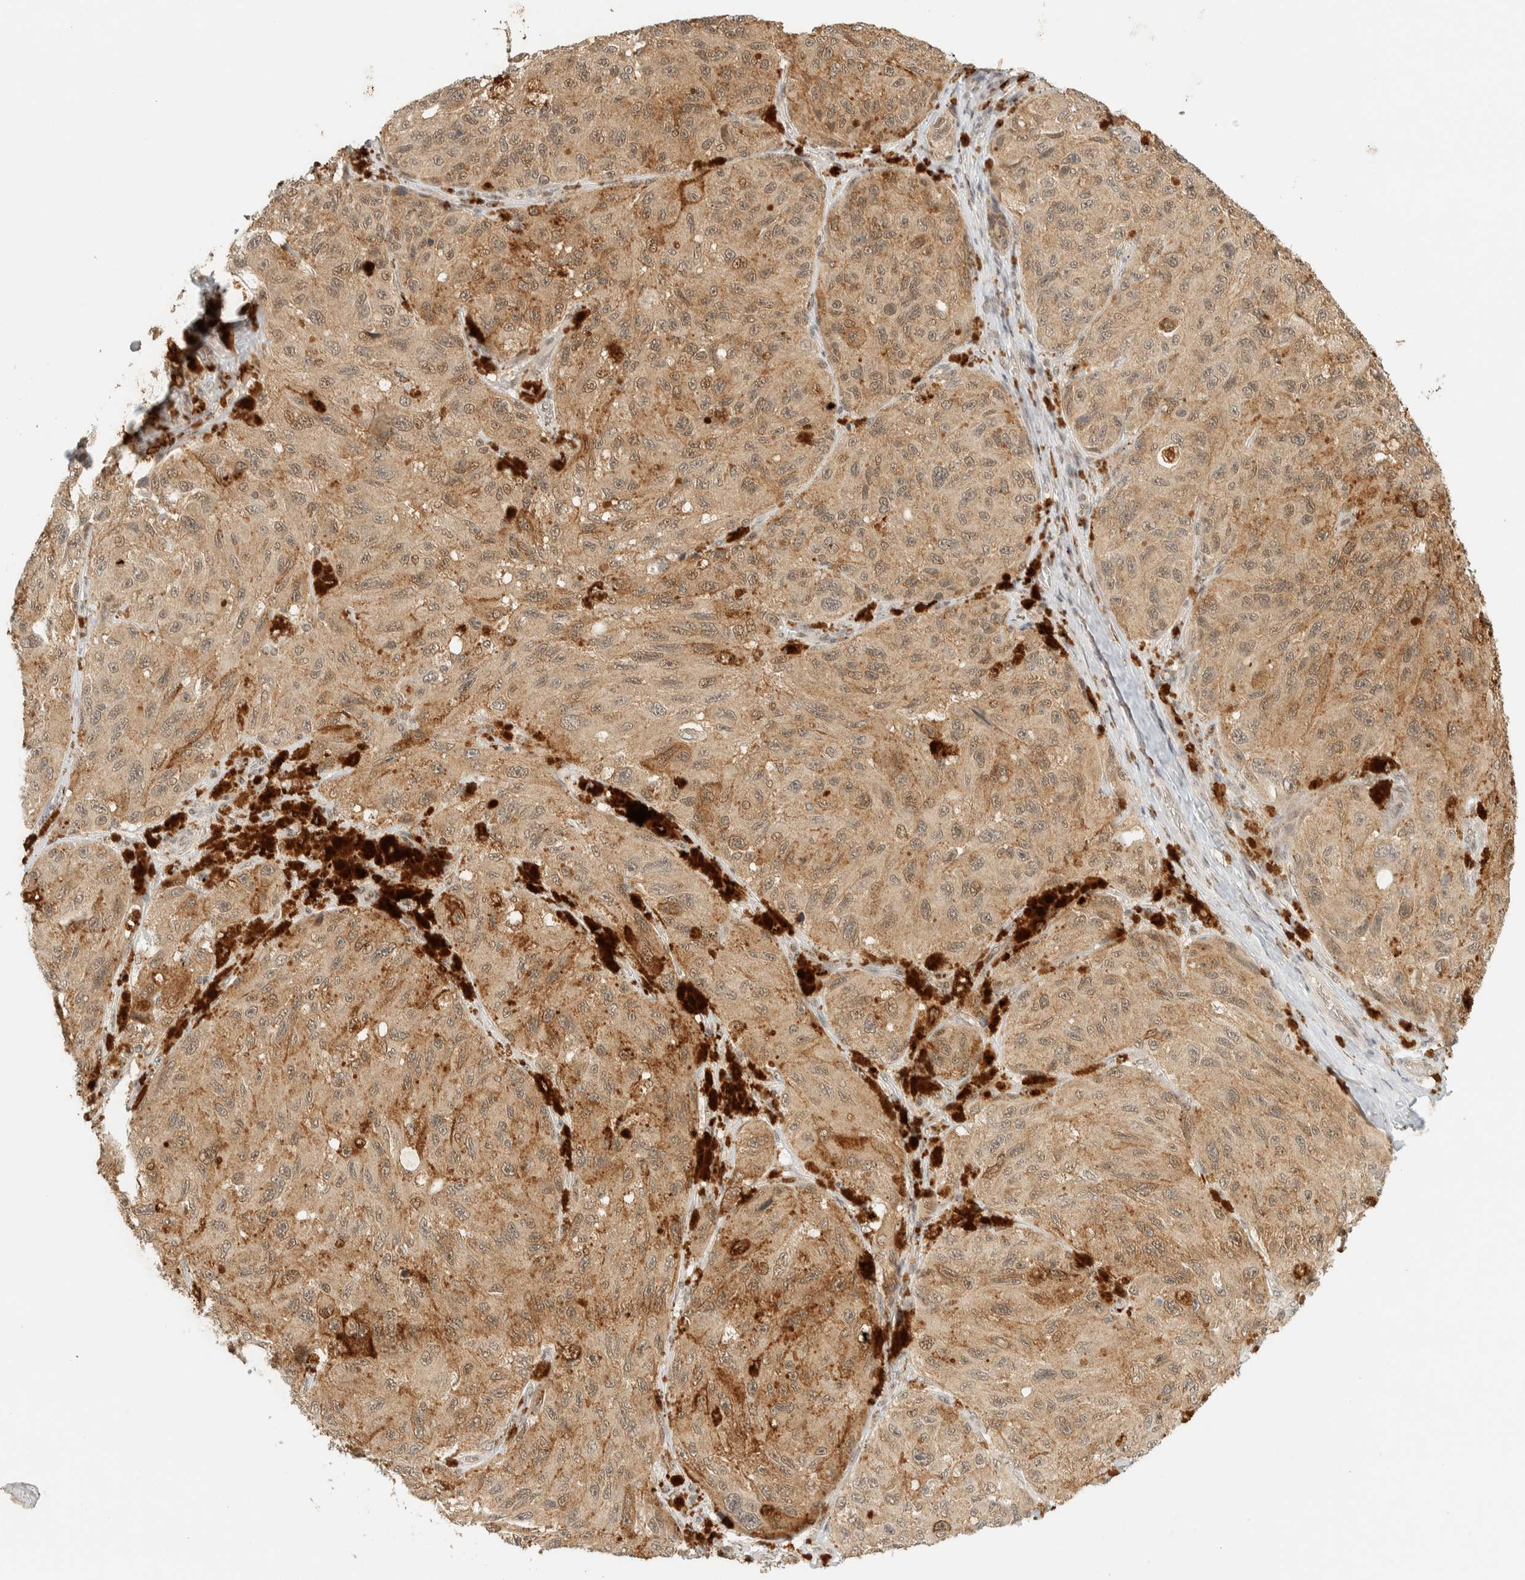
{"staining": {"intensity": "moderate", "quantity": ">75%", "location": "cytoplasmic/membranous"}, "tissue": "melanoma", "cell_type": "Tumor cells", "image_type": "cancer", "snomed": [{"axis": "morphology", "description": "Malignant melanoma, NOS"}, {"axis": "topography", "description": "Skin"}], "caption": "DAB (3,3'-diaminobenzidine) immunohistochemical staining of melanoma shows moderate cytoplasmic/membranous protein positivity in approximately >75% of tumor cells.", "gene": "KIFAP3", "patient": {"sex": "female", "age": 73}}